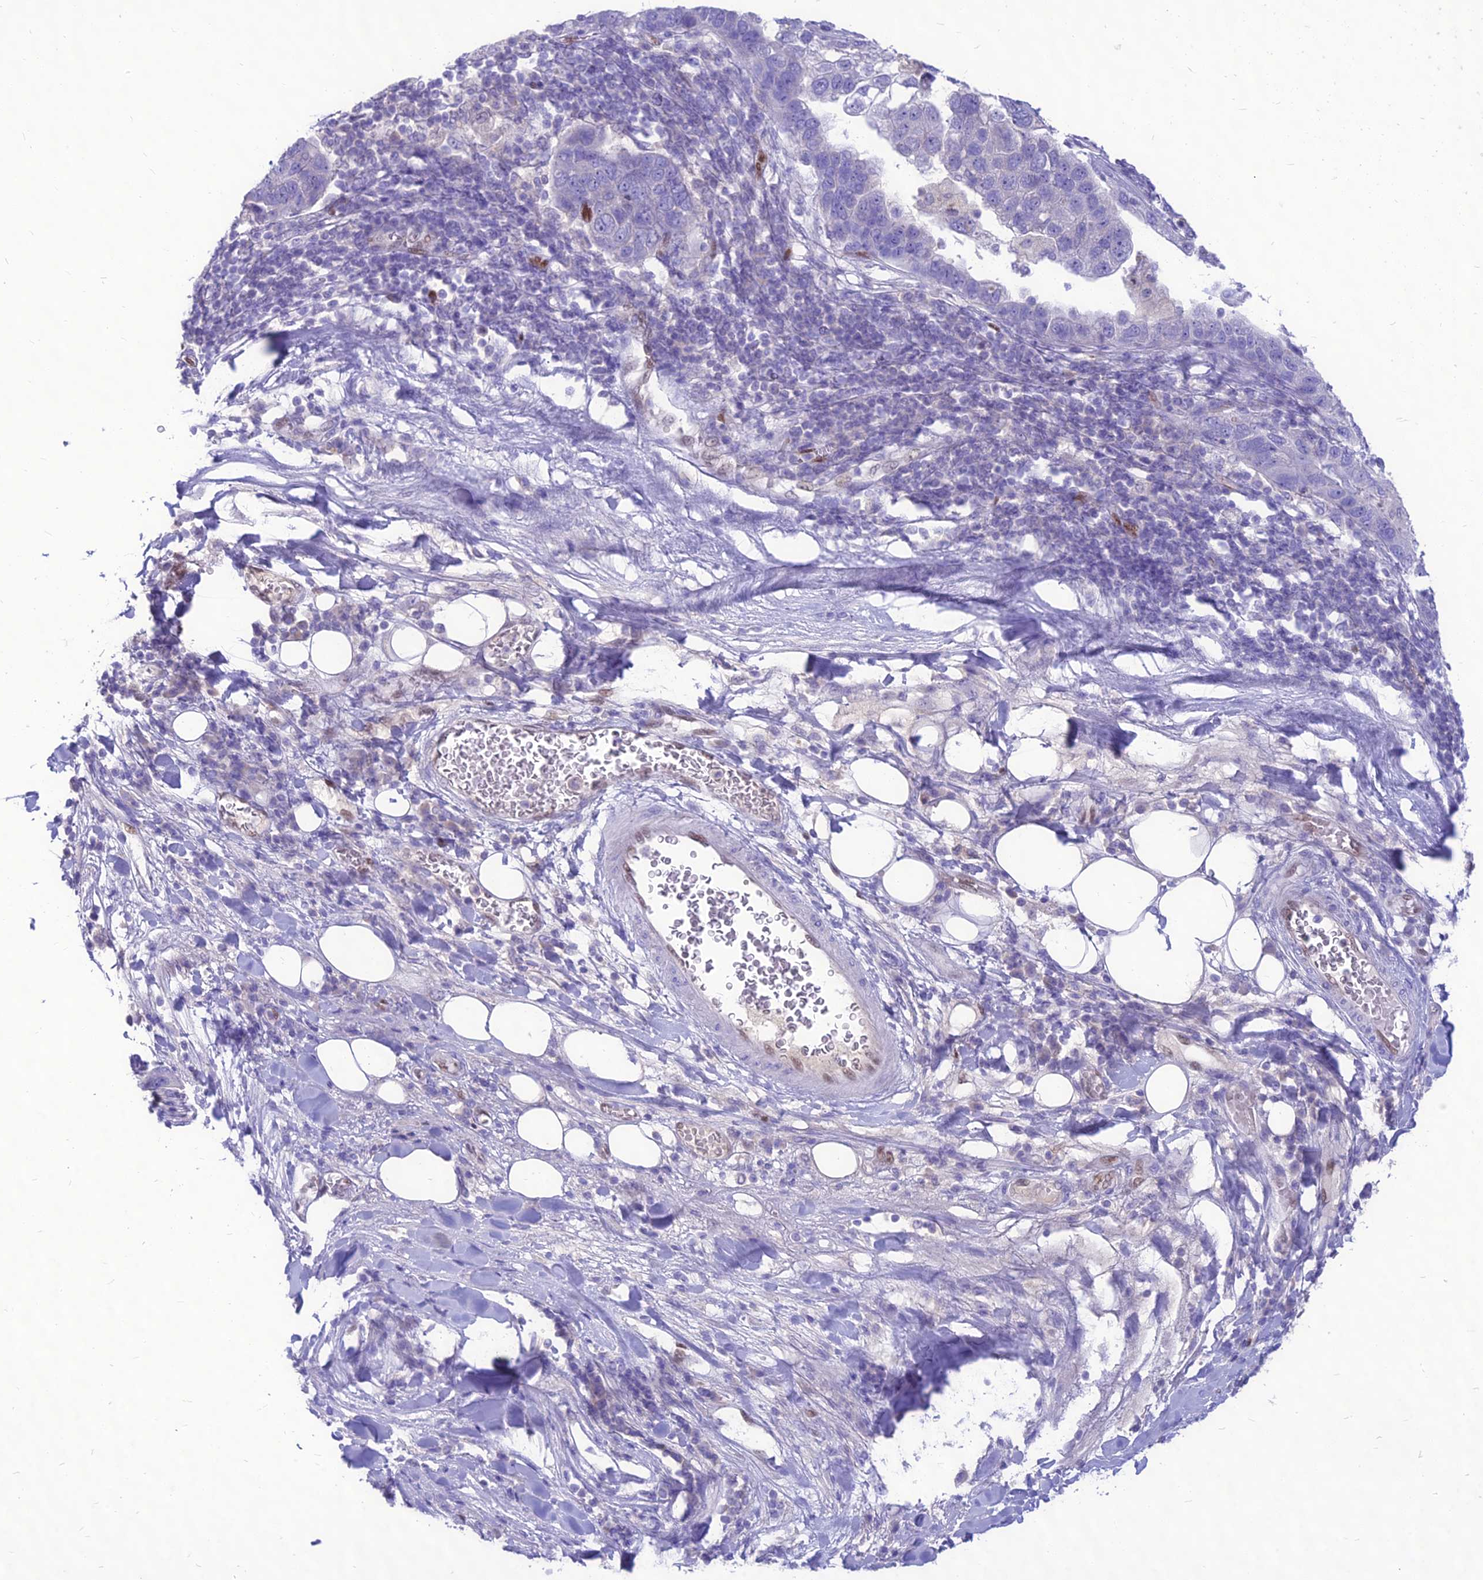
{"staining": {"intensity": "negative", "quantity": "none", "location": "none"}, "tissue": "pancreatic cancer", "cell_type": "Tumor cells", "image_type": "cancer", "snomed": [{"axis": "morphology", "description": "Adenocarcinoma, NOS"}, {"axis": "topography", "description": "Pancreas"}], "caption": "Pancreatic cancer was stained to show a protein in brown. There is no significant positivity in tumor cells.", "gene": "NOVA2", "patient": {"sex": "female", "age": 61}}